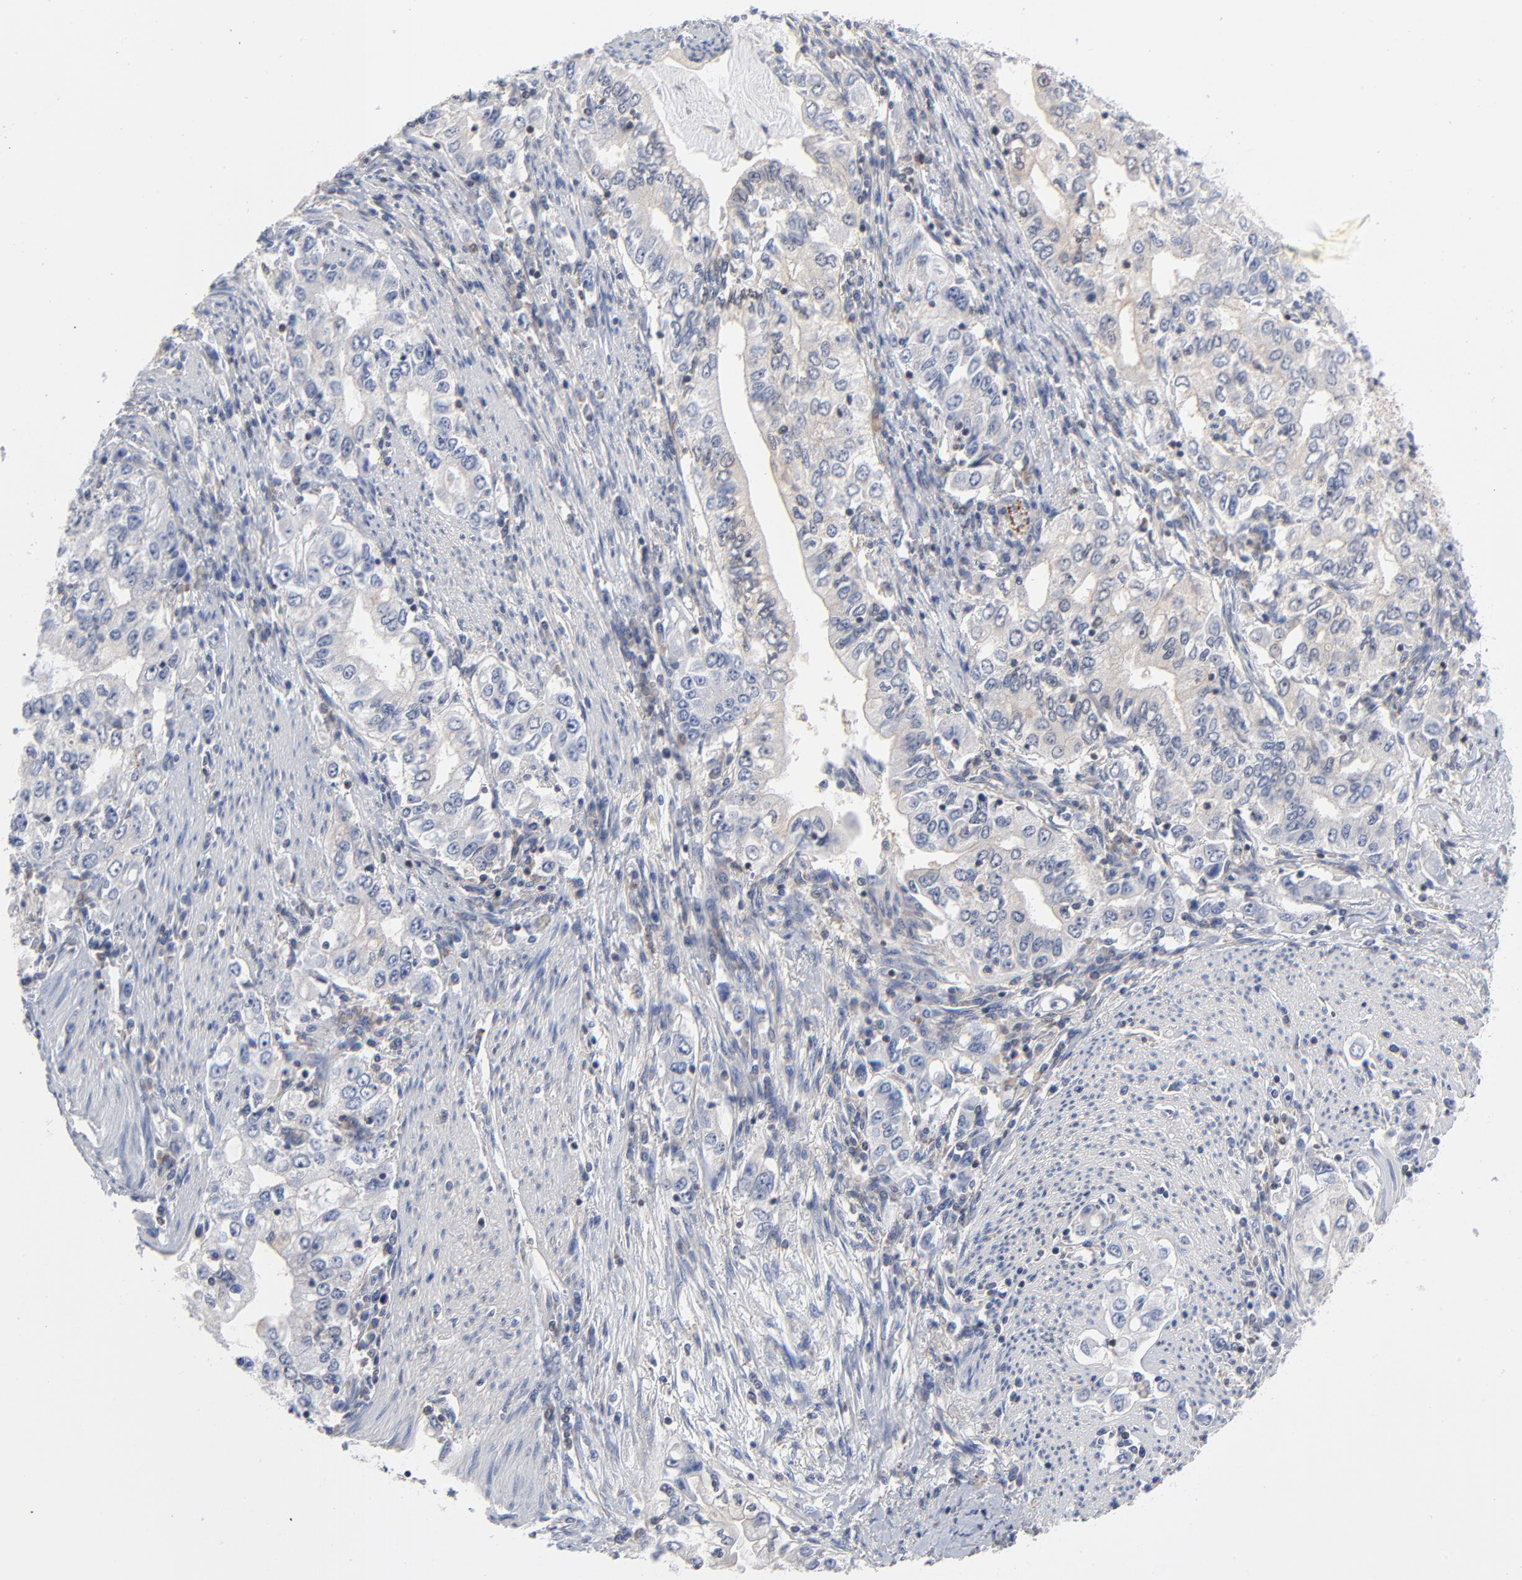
{"staining": {"intensity": "negative", "quantity": "none", "location": "none"}, "tissue": "stomach cancer", "cell_type": "Tumor cells", "image_type": "cancer", "snomed": [{"axis": "morphology", "description": "Adenocarcinoma, NOS"}, {"axis": "topography", "description": "Stomach, lower"}], "caption": "Stomach cancer (adenocarcinoma) was stained to show a protein in brown. There is no significant staining in tumor cells.", "gene": "CAB39L", "patient": {"sex": "female", "age": 72}}